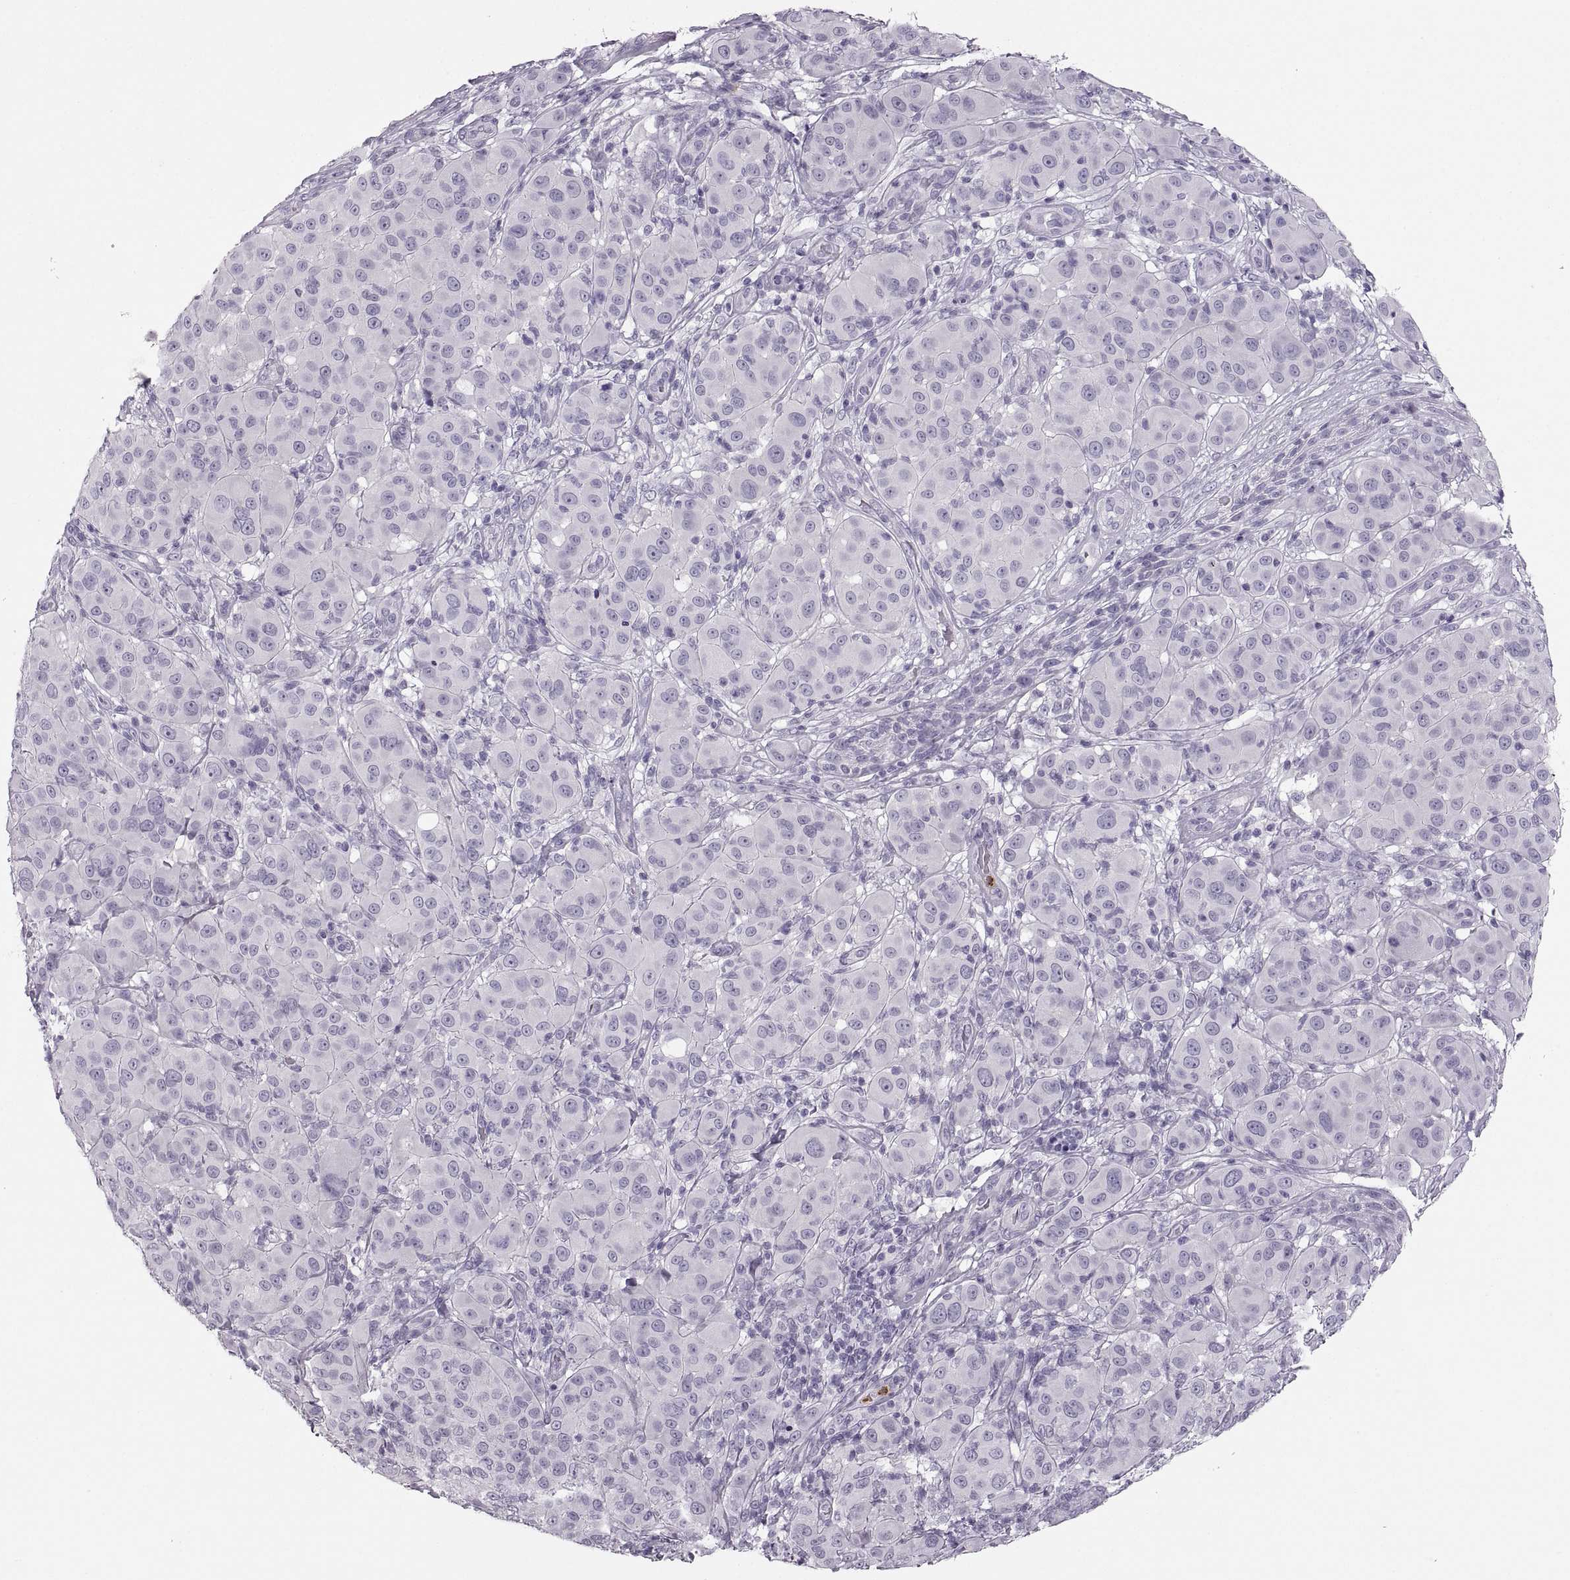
{"staining": {"intensity": "negative", "quantity": "none", "location": "none"}, "tissue": "melanoma", "cell_type": "Tumor cells", "image_type": "cancer", "snomed": [{"axis": "morphology", "description": "Malignant melanoma, NOS"}, {"axis": "topography", "description": "Skin"}], "caption": "IHC of human melanoma demonstrates no expression in tumor cells.", "gene": "MILR1", "patient": {"sex": "female", "age": 87}}